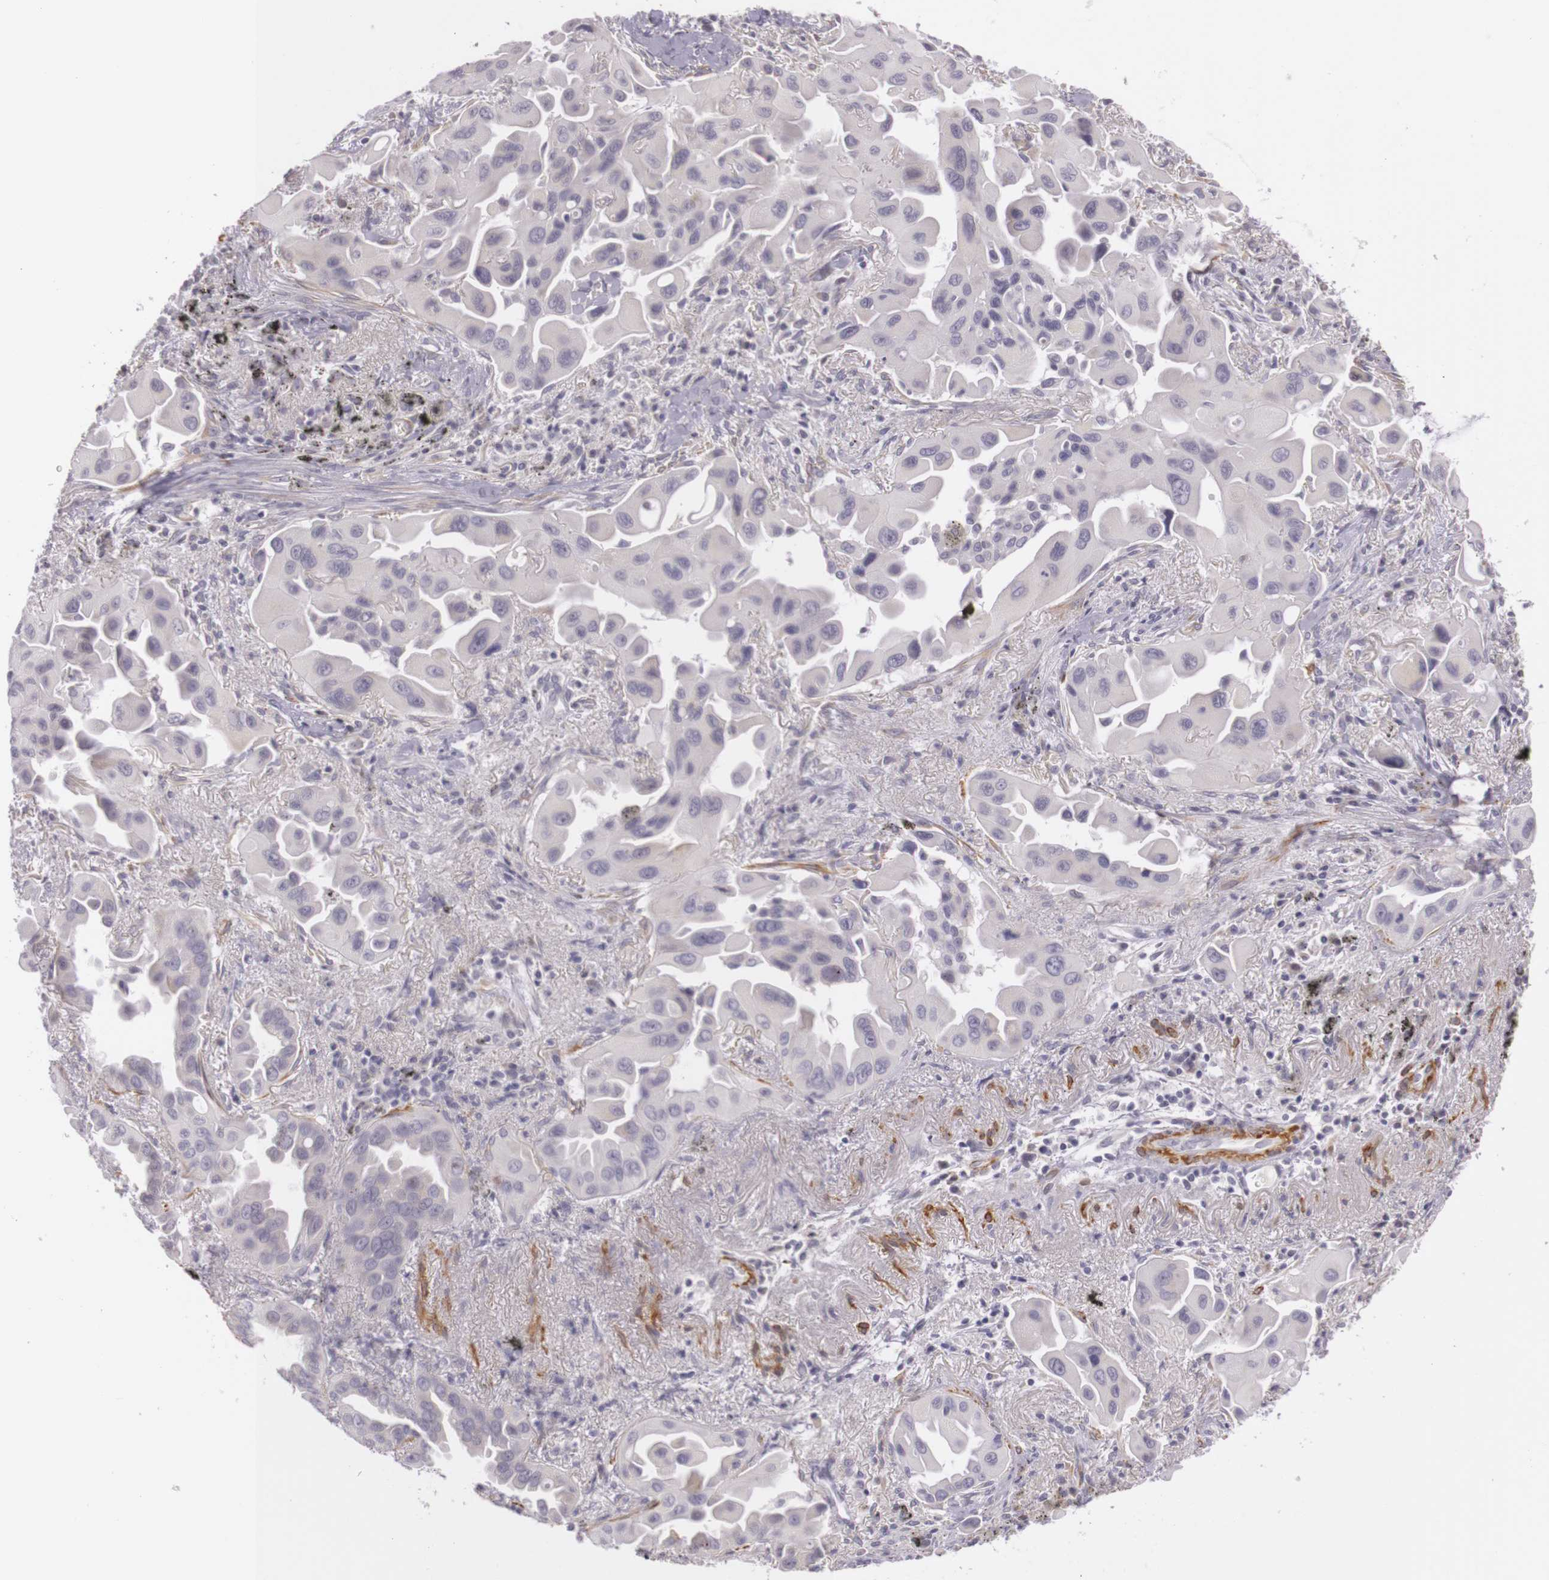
{"staining": {"intensity": "negative", "quantity": "none", "location": "none"}, "tissue": "lung cancer", "cell_type": "Tumor cells", "image_type": "cancer", "snomed": [{"axis": "morphology", "description": "Adenocarcinoma, NOS"}, {"axis": "topography", "description": "Lung"}], "caption": "Human adenocarcinoma (lung) stained for a protein using IHC reveals no positivity in tumor cells.", "gene": "CNTN2", "patient": {"sex": "male", "age": 68}}